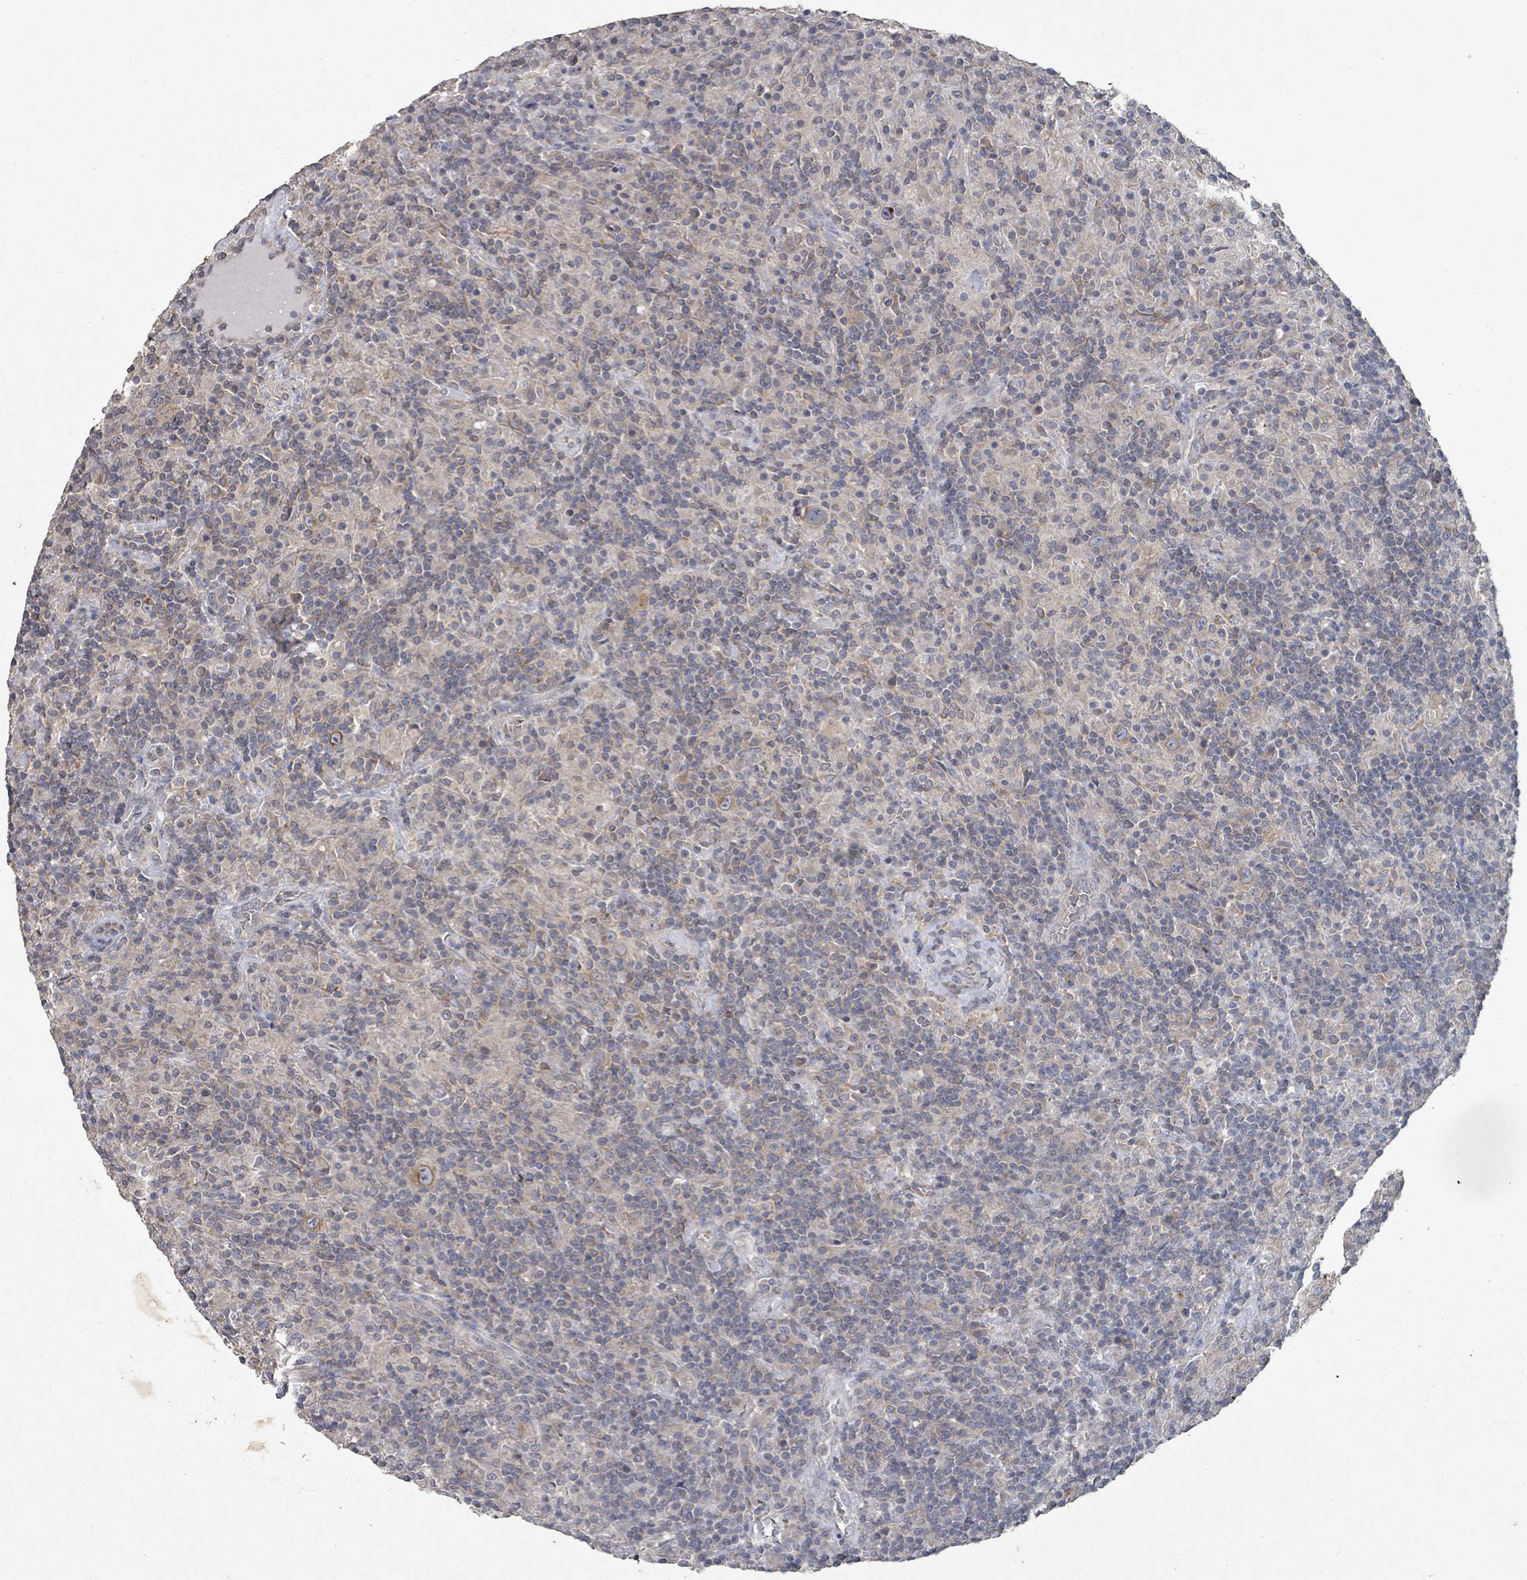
{"staining": {"intensity": "moderate", "quantity": "25%-75%", "location": "cytoplasmic/membranous"}, "tissue": "lymphoma", "cell_type": "Tumor cells", "image_type": "cancer", "snomed": [{"axis": "morphology", "description": "Hodgkin's disease, NOS"}, {"axis": "topography", "description": "Lymph node"}], "caption": "Immunohistochemistry (IHC) histopathology image of lymphoma stained for a protein (brown), which reveals medium levels of moderate cytoplasmic/membranous positivity in approximately 25%-75% of tumor cells.", "gene": "SLC9A7", "patient": {"sex": "male", "age": 70}}